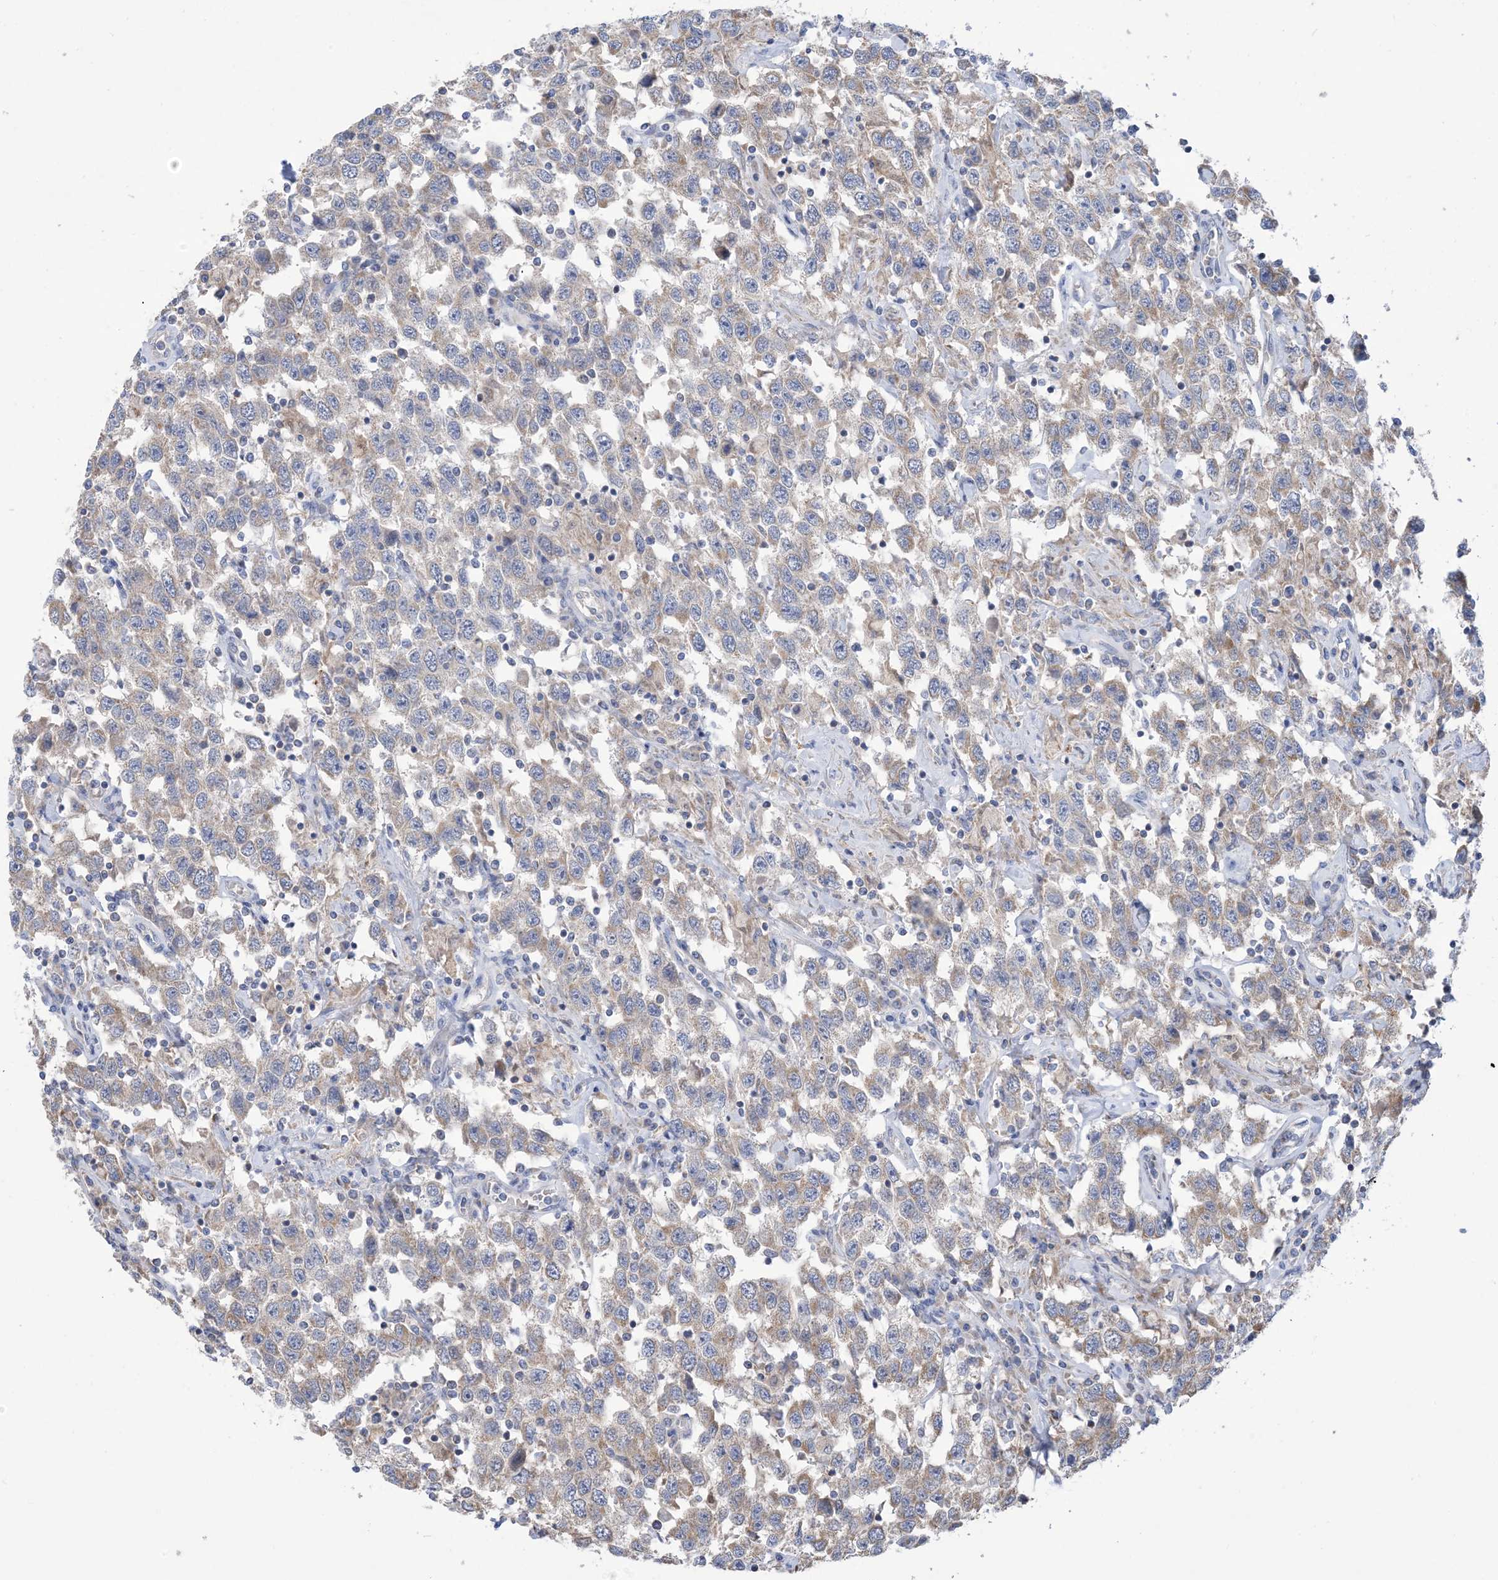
{"staining": {"intensity": "moderate", "quantity": "25%-75%", "location": "cytoplasmic/membranous"}, "tissue": "testis cancer", "cell_type": "Tumor cells", "image_type": "cancer", "snomed": [{"axis": "morphology", "description": "Seminoma, NOS"}, {"axis": "topography", "description": "Testis"}], "caption": "This is a micrograph of IHC staining of testis seminoma, which shows moderate expression in the cytoplasmic/membranous of tumor cells.", "gene": "CLEC16A", "patient": {"sex": "male", "age": 41}}